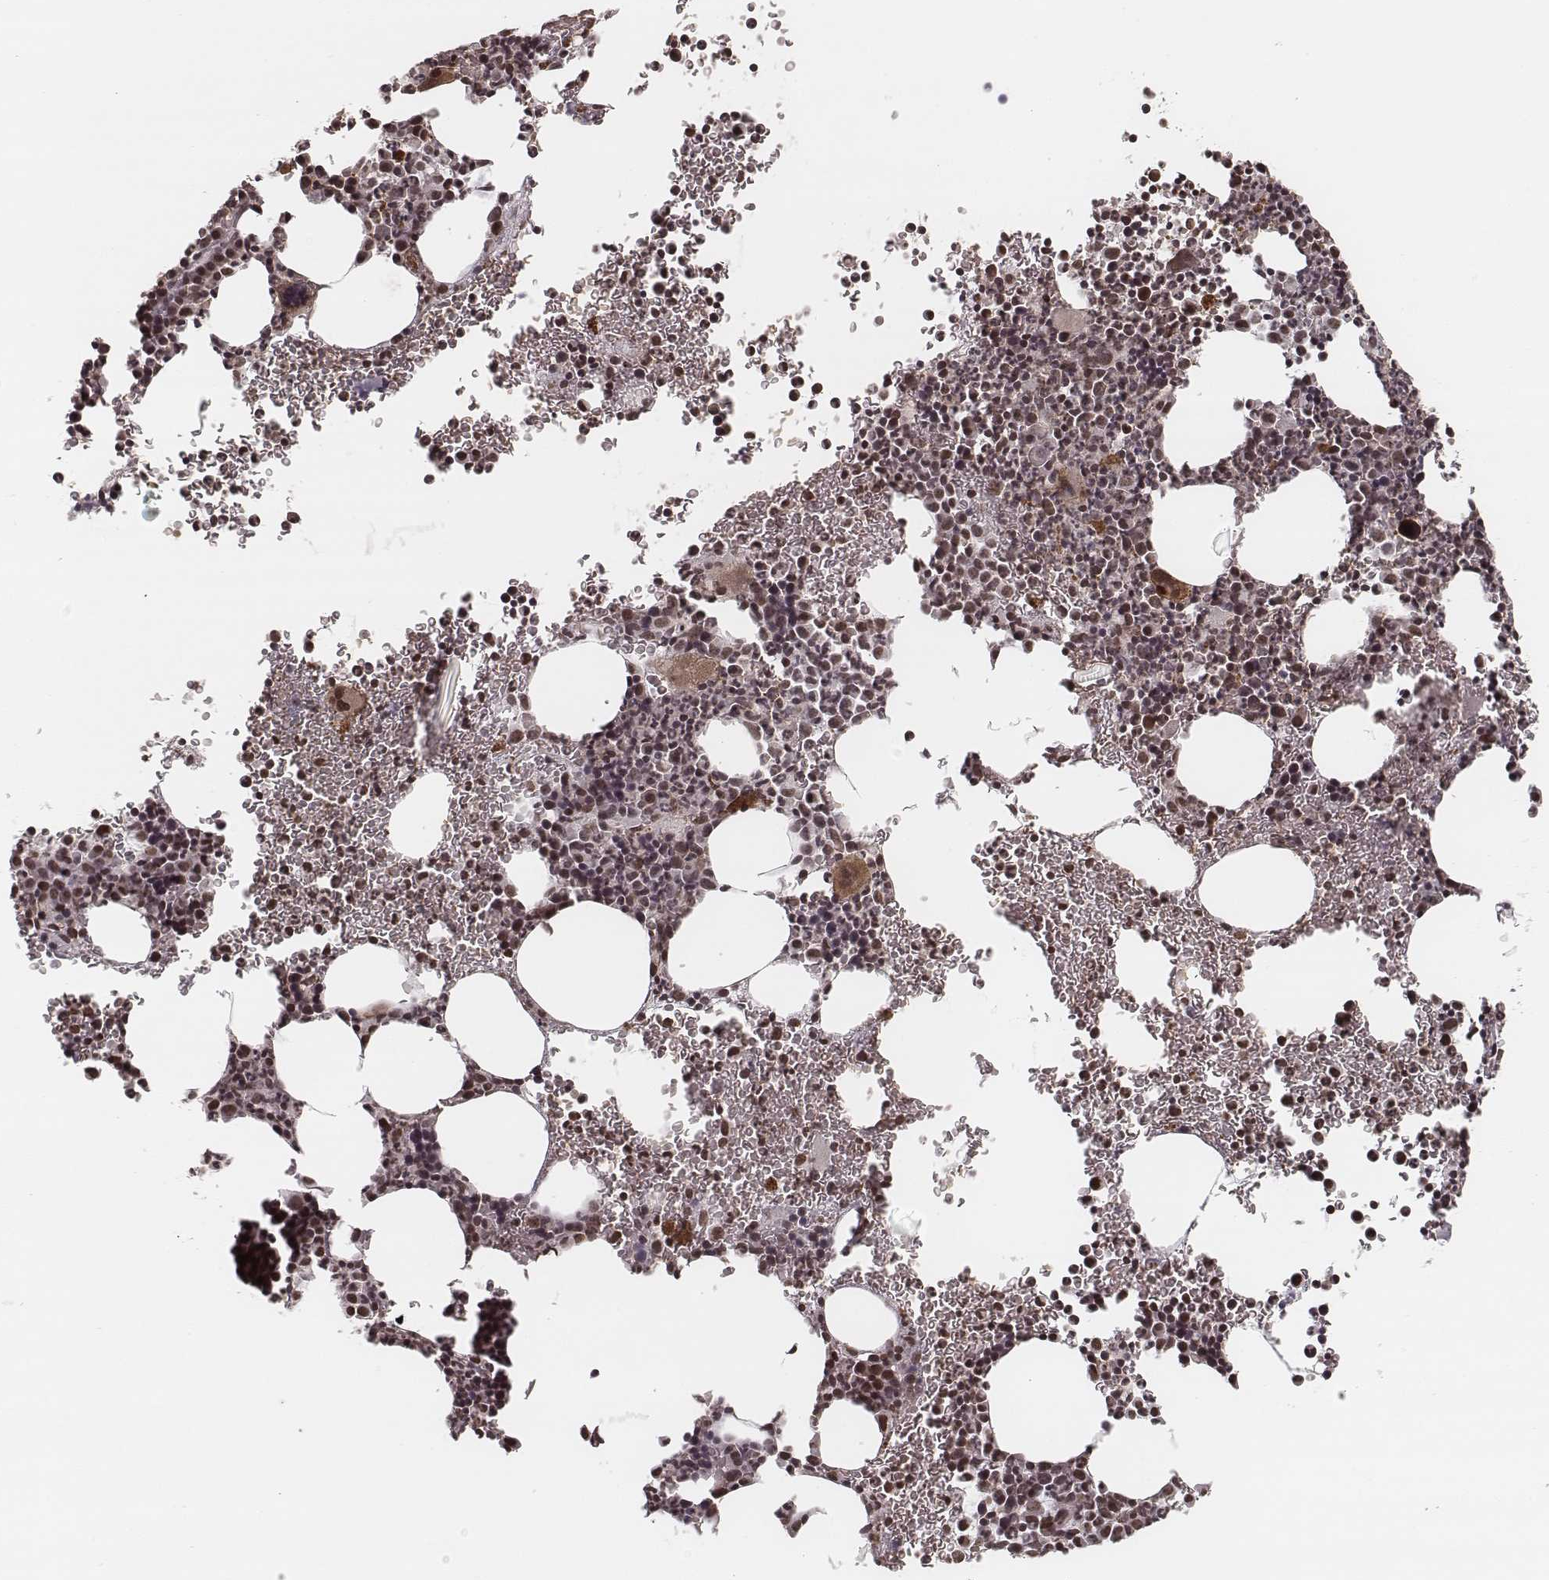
{"staining": {"intensity": "moderate", "quantity": ">75%", "location": "nuclear"}, "tissue": "bone marrow", "cell_type": "Hematopoietic cells", "image_type": "normal", "snomed": [{"axis": "morphology", "description": "Normal tissue, NOS"}, {"axis": "topography", "description": "Bone marrow"}], "caption": "DAB (3,3'-diaminobenzidine) immunohistochemical staining of unremarkable human bone marrow displays moderate nuclear protein staining in approximately >75% of hematopoietic cells.", "gene": "HMGA2", "patient": {"sex": "male", "age": 81}}